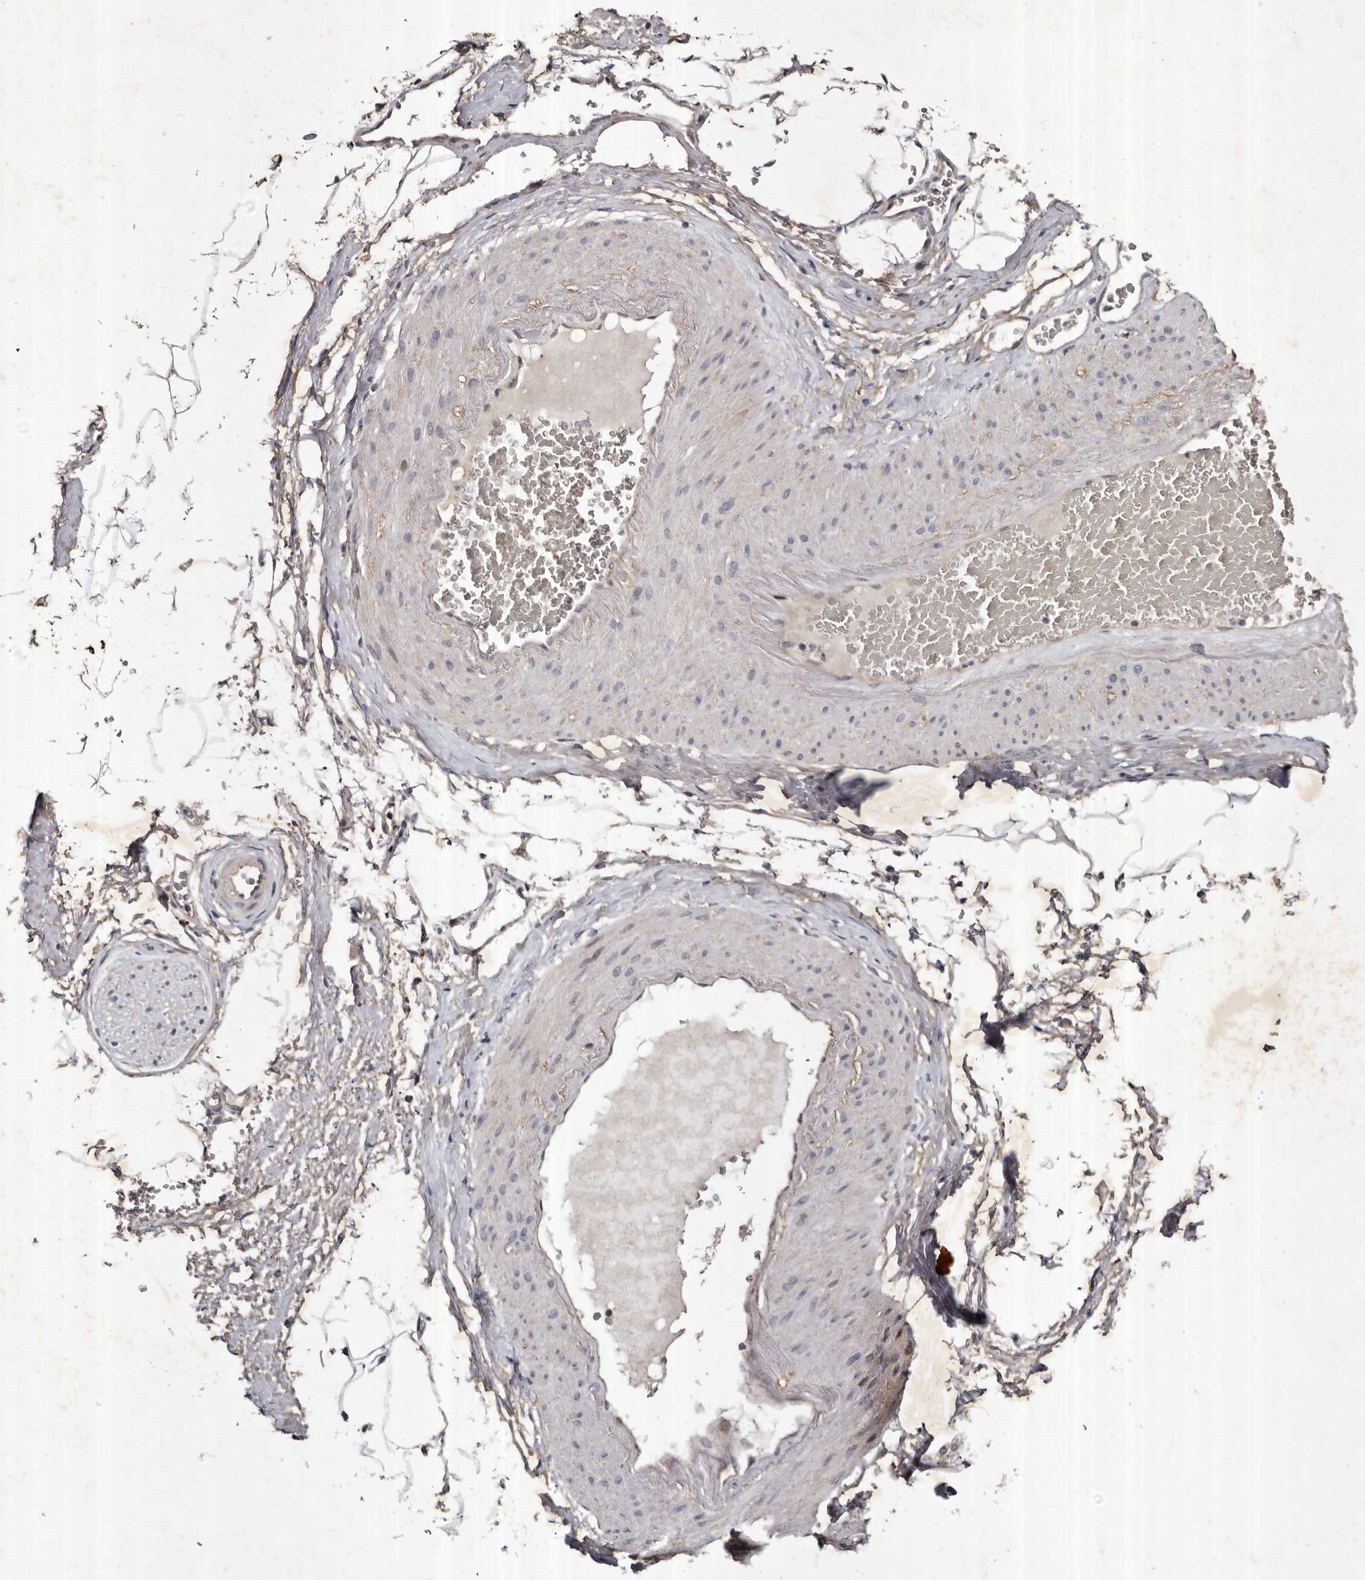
{"staining": {"intensity": "weak", "quantity": "25%-75%", "location": "cytoplasmic/membranous"}, "tissue": "adipose tissue", "cell_type": "Adipocytes", "image_type": "normal", "snomed": [{"axis": "morphology", "description": "Normal tissue, NOS"}, {"axis": "morphology", "description": "Adenocarcinoma, Low grade"}, {"axis": "topography", "description": "Prostate"}, {"axis": "topography", "description": "Peripheral nerve tissue"}], "caption": "This photomicrograph demonstrates benign adipose tissue stained with immunohistochemistry to label a protein in brown. The cytoplasmic/membranous of adipocytes show weak positivity for the protein. Nuclei are counter-stained blue.", "gene": "ABL1", "patient": {"sex": "male", "age": 63}}